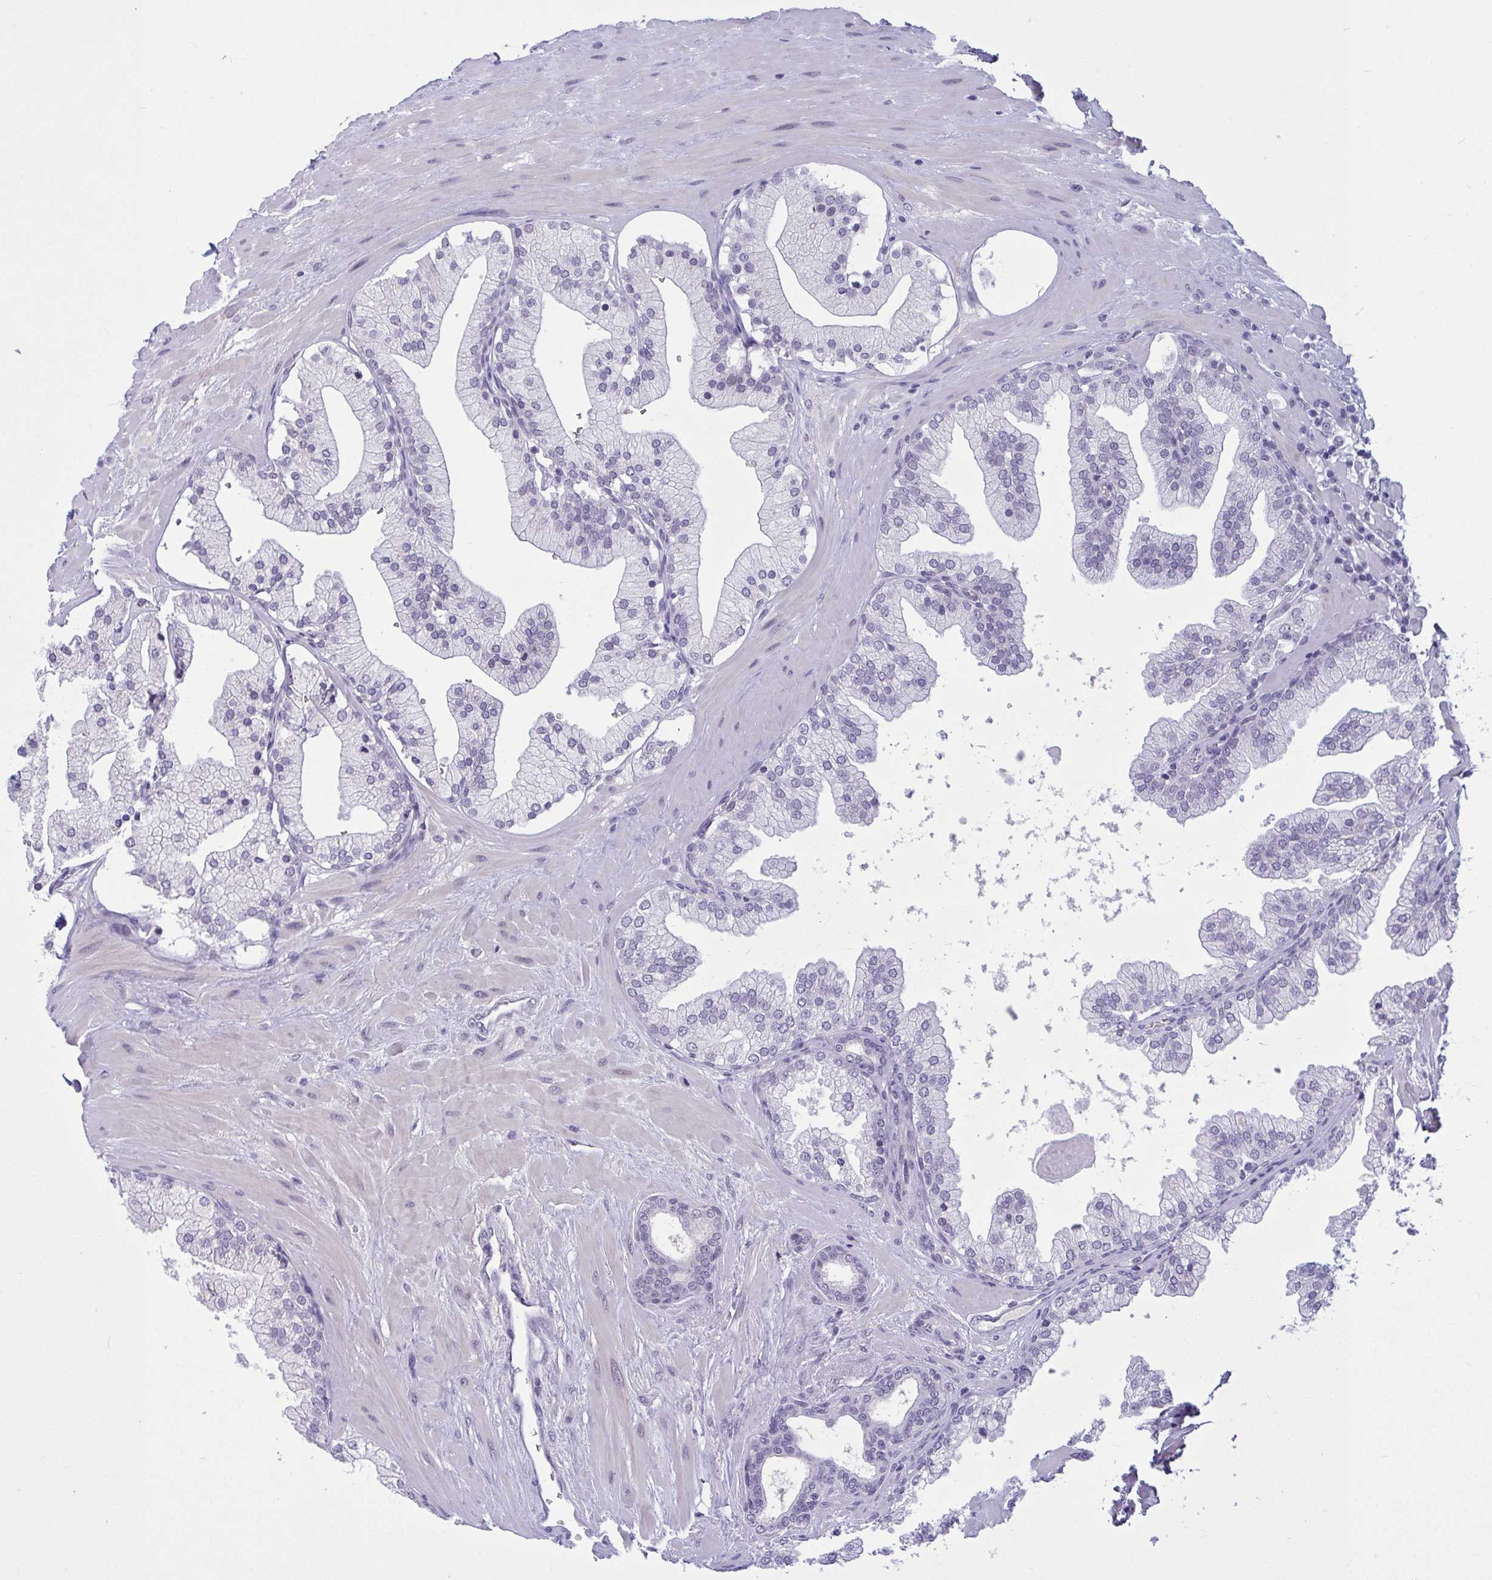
{"staining": {"intensity": "negative", "quantity": "none", "location": "none"}, "tissue": "prostate", "cell_type": "Glandular cells", "image_type": "normal", "snomed": [{"axis": "morphology", "description": "Normal tissue, NOS"}, {"axis": "topography", "description": "Prostate"}, {"axis": "topography", "description": "Peripheral nerve tissue"}], "caption": "High magnification brightfield microscopy of benign prostate stained with DAB (brown) and counterstained with hematoxylin (blue): glandular cells show no significant staining. (DAB (3,3'-diaminobenzidine) immunohistochemistry, high magnification).", "gene": "CNGB3", "patient": {"sex": "male", "age": 61}}